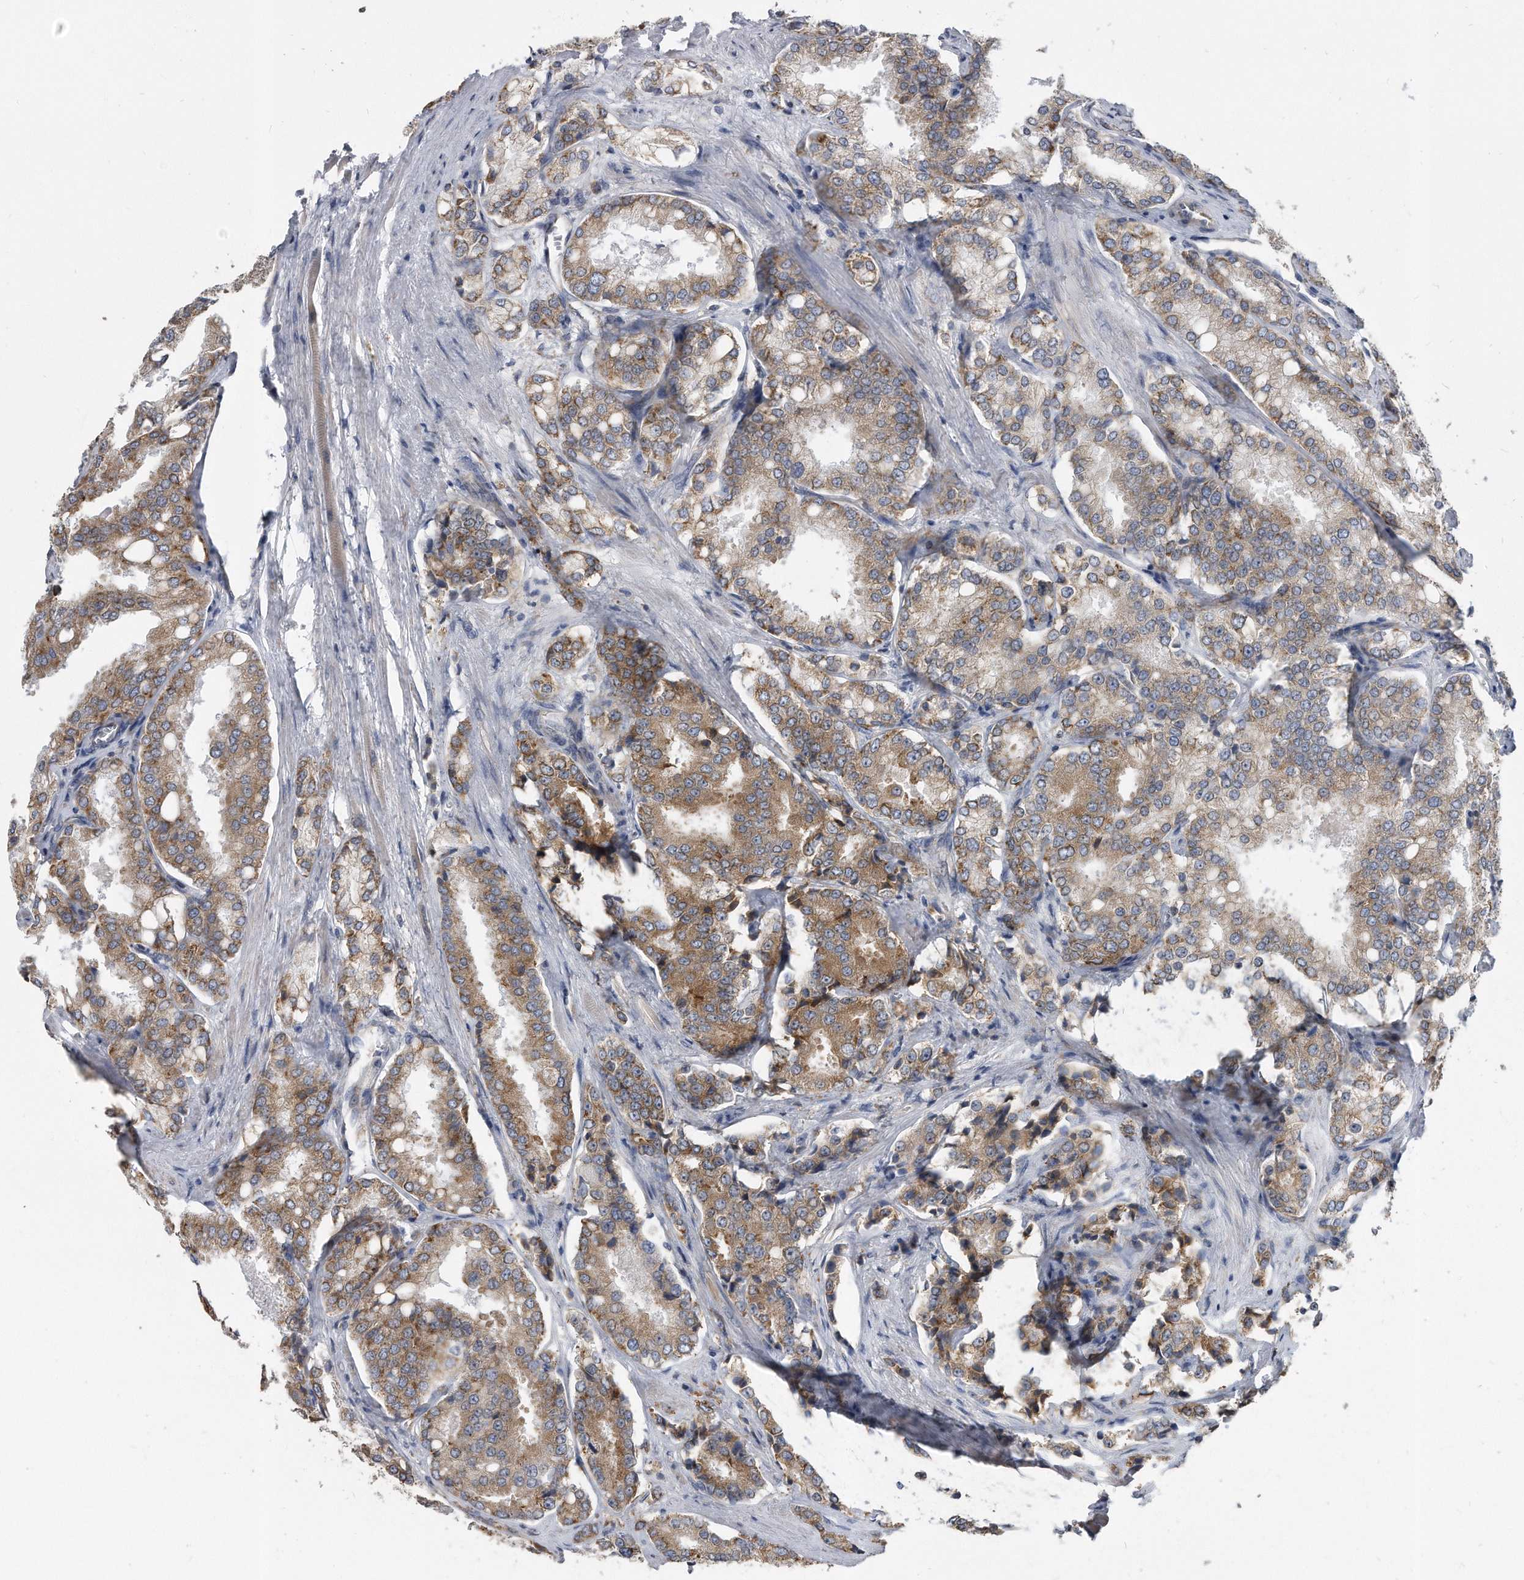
{"staining": {"intensity": "moderate", "quantity": ">75%", "location": "cytoplasmic/membranous"}, "tissue": "prostate cancer", "cell_type": "Tumor cells", "image_type": "cancer", "snomed": [{"axis": "morphology", "description": "Adenocarcinoma, High grade"}, {"axis": "topography", "description": "Prostate"}], "caption": "Prostate cancer stained for a protein exhibits moderate cytoplasmic/membranous positivity in tumor cells.", "gene": "CCDC47", "patient": {"sex": "male", "age": 50}}